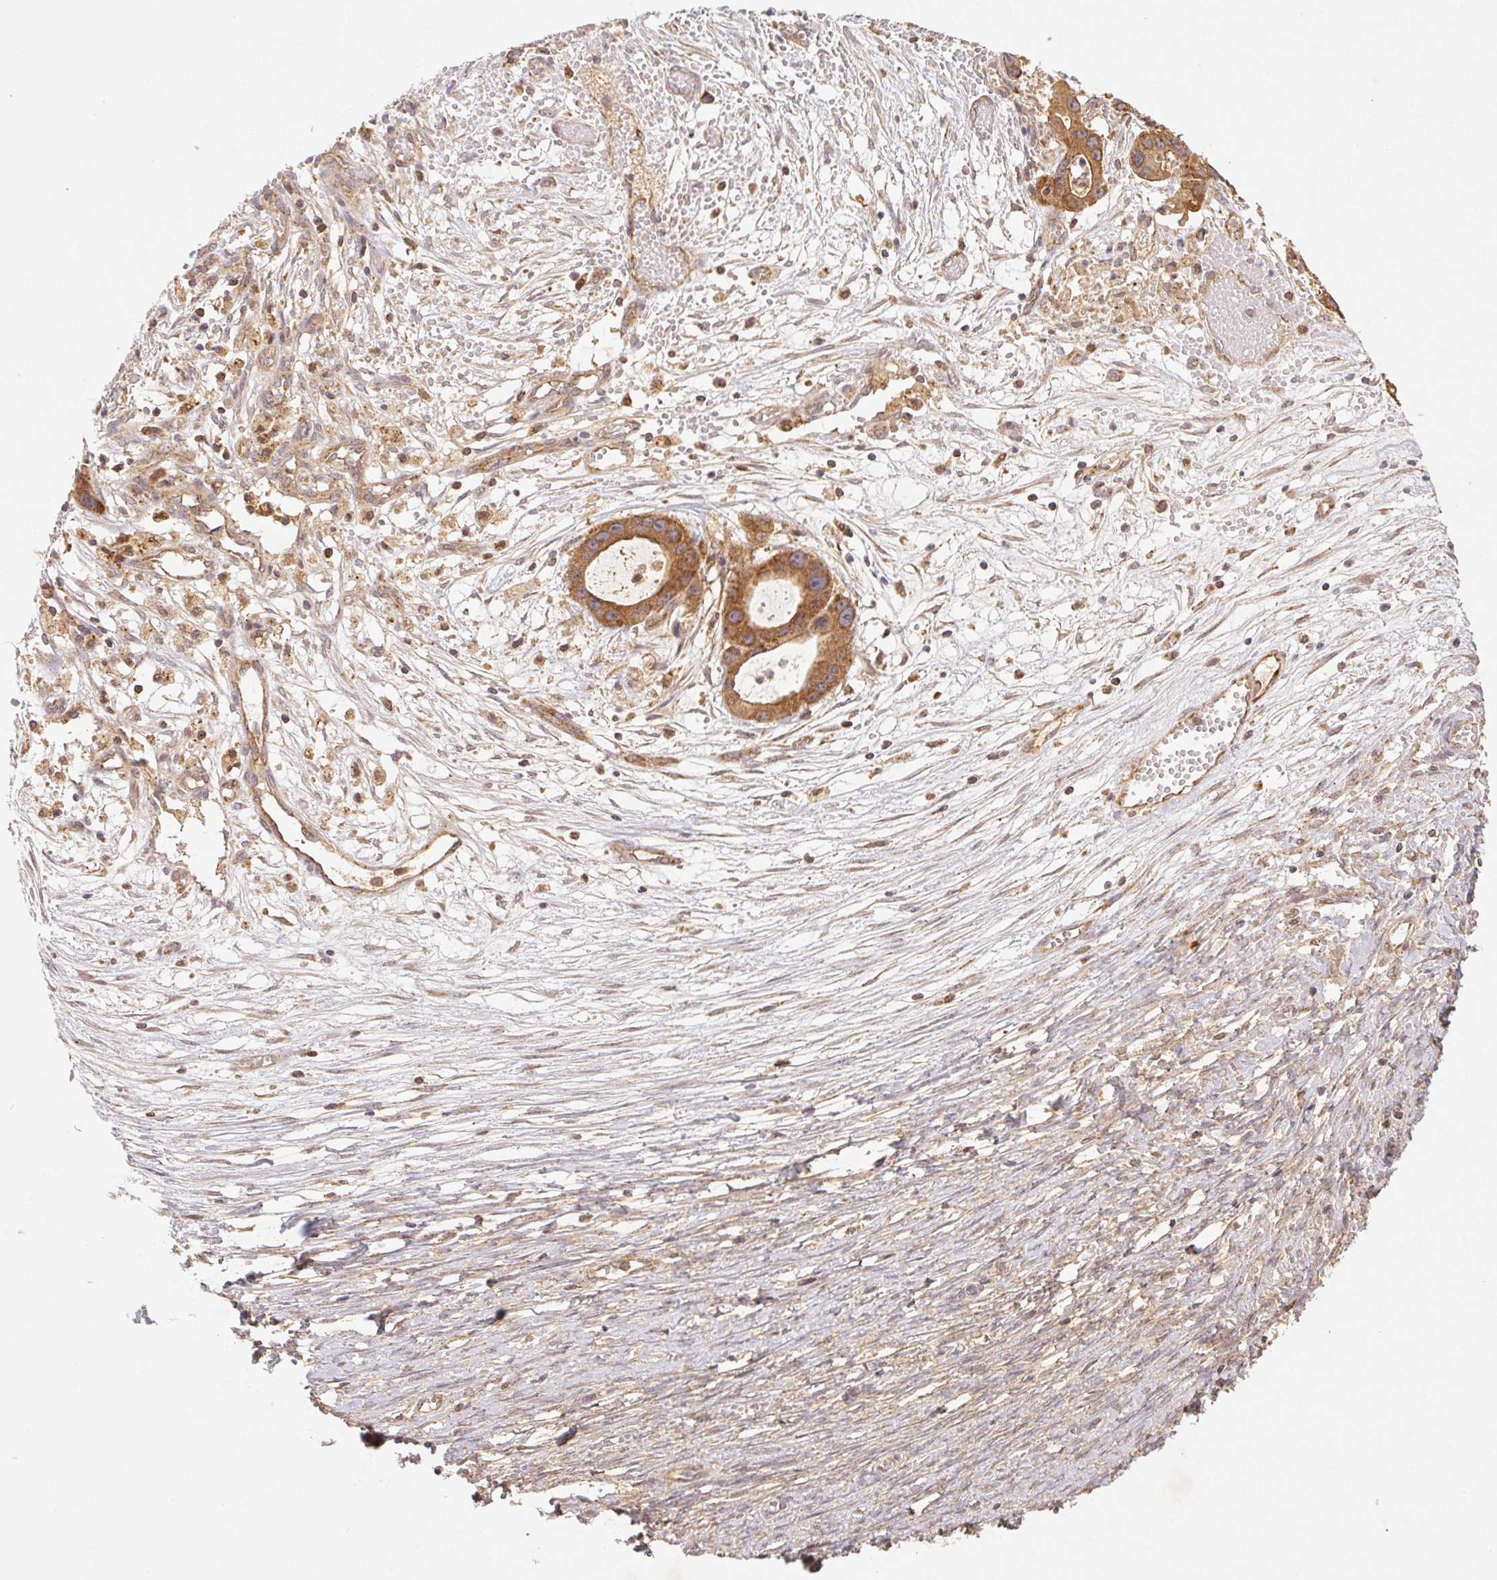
{"staining": {"intensity": "moderate", "quantity": ">75%", "location": "cytoplasmic/membranous"}, "tissue": "ovarian cancer", "cell_type": "Tumor cells", "image_type": "cancer", "snomed": [{"axis": "morphology", "description": "Cystadenocarcinoma, serous, NOS"}, {"axis": "topography", "description": "Ovary"}], "caption": "IHC photomicrograph of human ovarian serous cystadenocarcinoma stained for a protein (brown), which displays medium levels of moderate cytoplasmic/membranous positivity in approximately >75% of tumor cells.", "gene": "MTHFD1", "patient": {"sex": "female", "age": 56}}